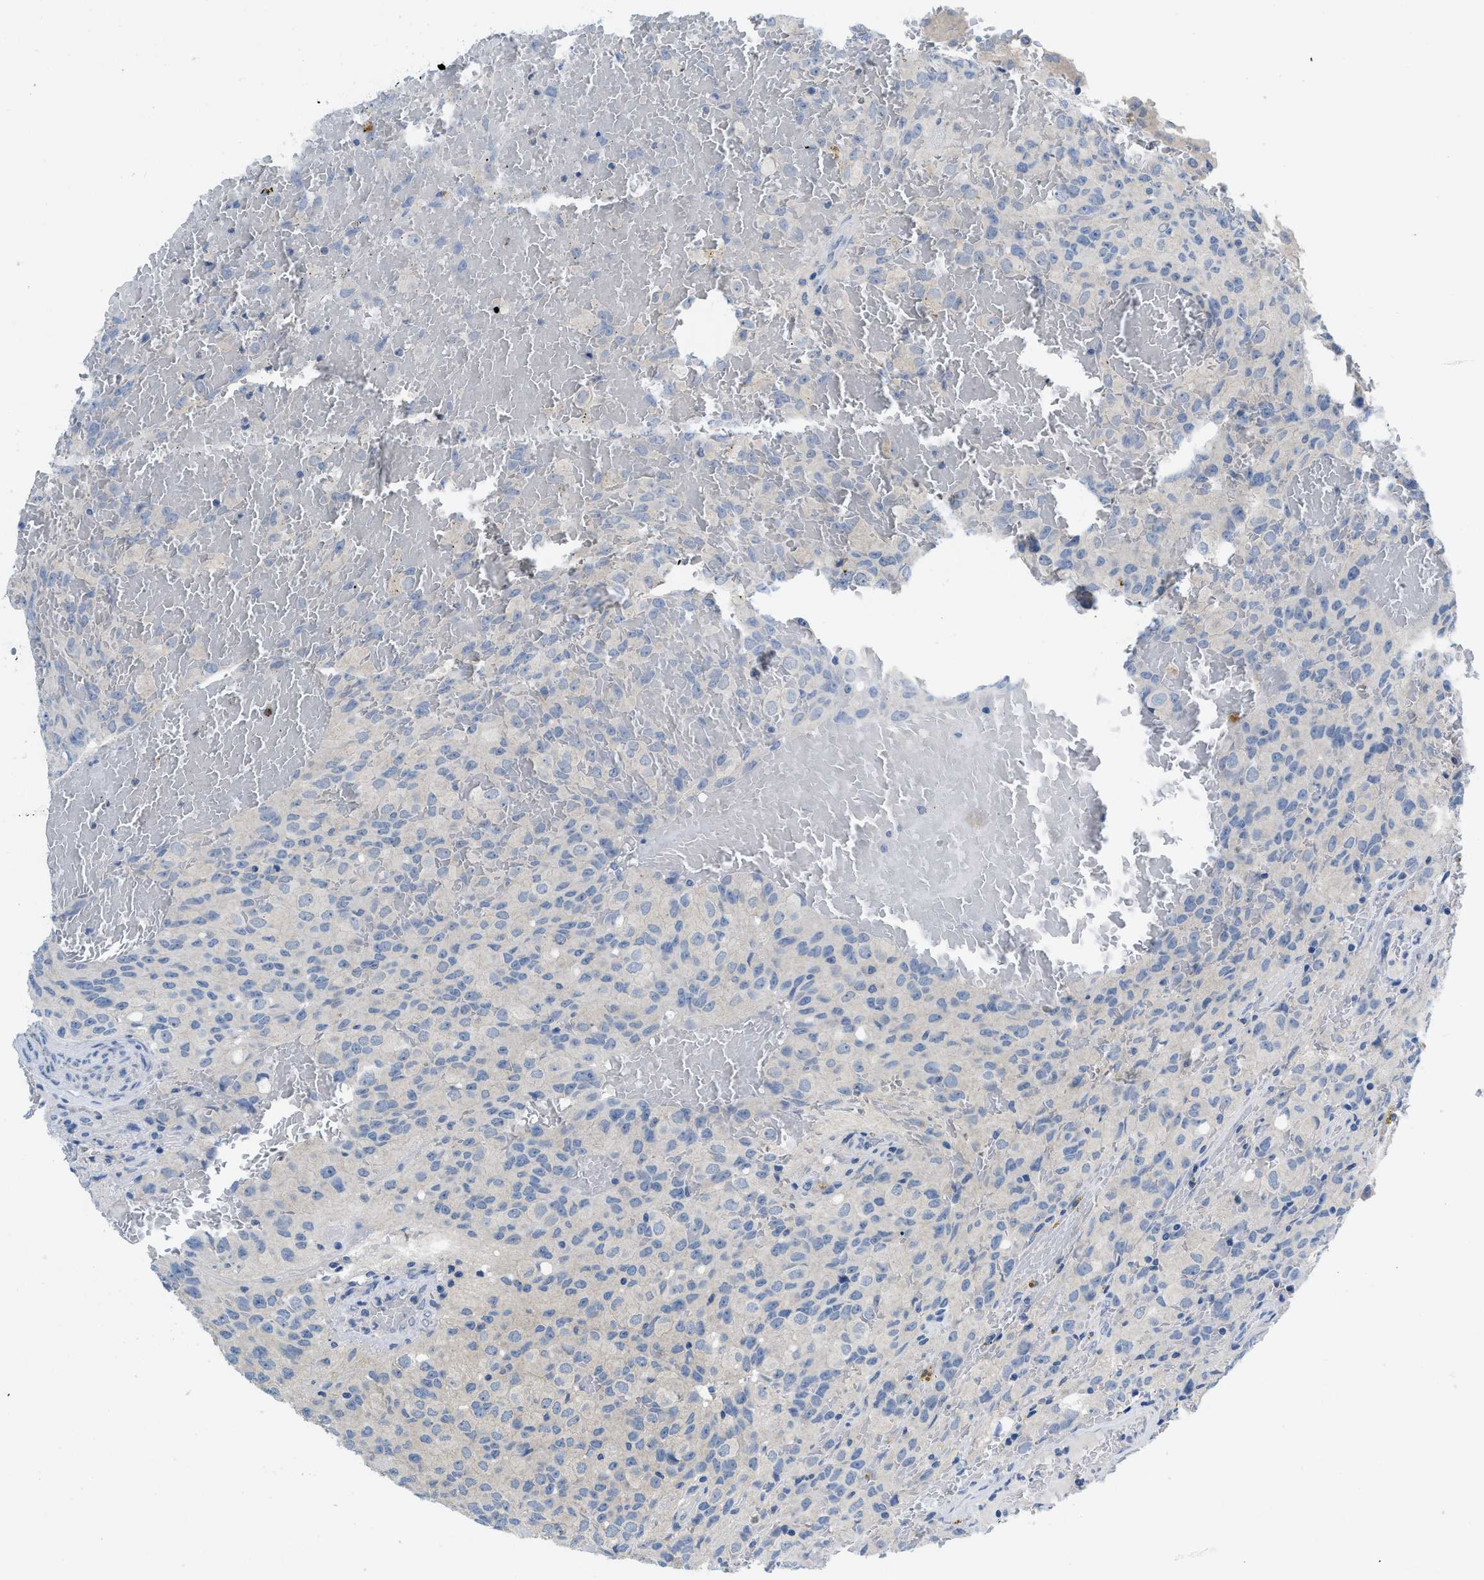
{"staining": {"intensity": "negative", "quantity": "none", "location": "none"}, "tissue": "glioma", "cell_type": "Tumor cells", "image_type": "cancer", "snomed": [{"axis": "morphology", "description": "Glioma, malignant, High grade"}, {"axis": "topography", "description": "Brain"}], "caption": "This is a histopathology image of immunohistochemistry (IHC) staining of malignant high-grade glioma, which shows no positivity in tumor cells.", "gene": "PYY", "patient": {"sex": "male", "age": 32}}